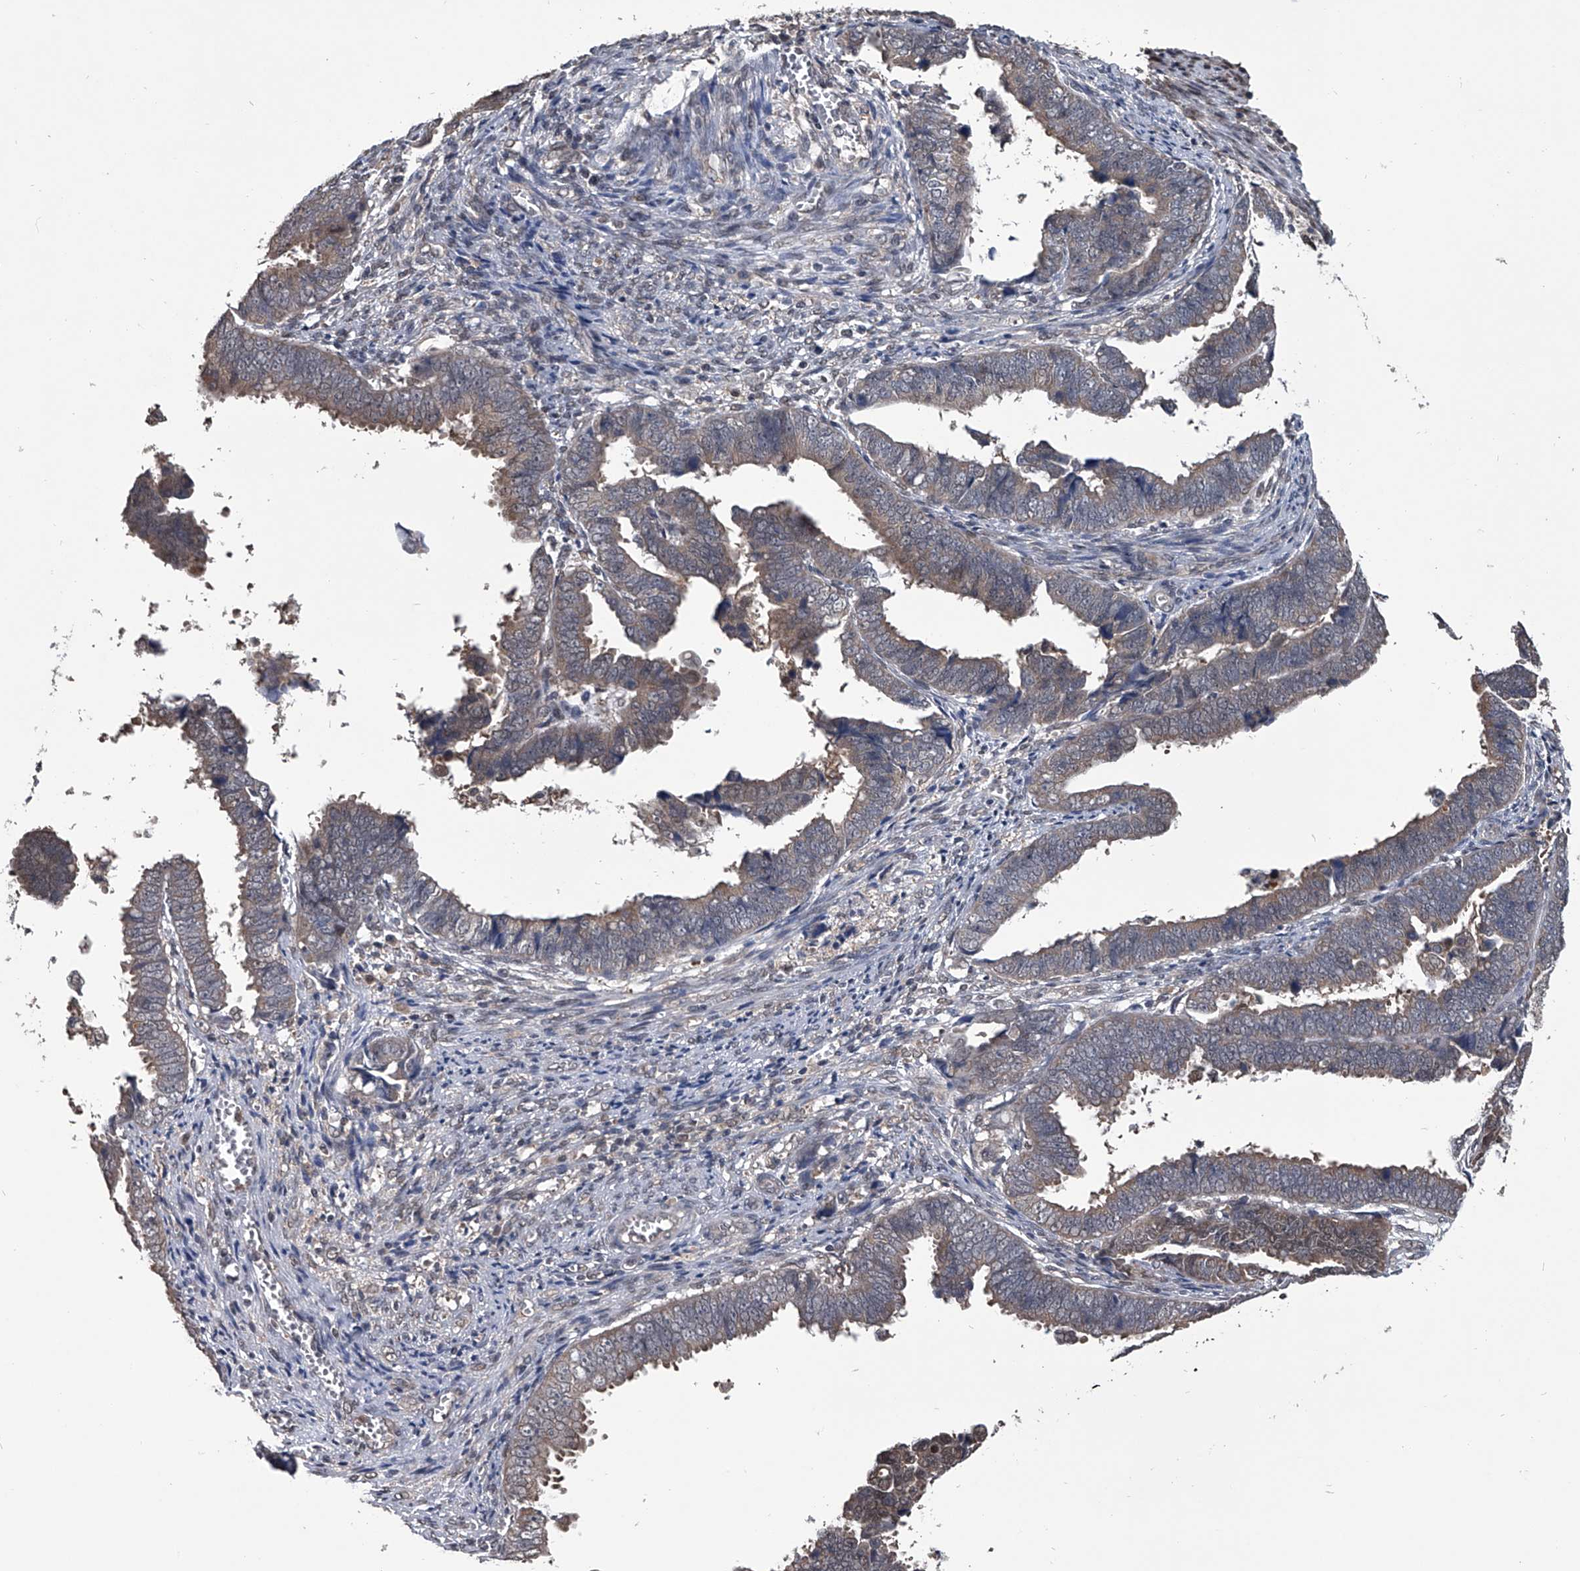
{"staining": {"intensity": "weak", "quantity": ">75%", "location": "cytoplasmic/membranous"}, "tissue": "endometrial cancer", "cell_type": "Tumor cells", "image_type": "cancer", "snomed": [{"axis": "morphology", "description": "Adenocarcinoma, NOS"}, {"axis": "topography", "description": "Endometrium"}], "caption": "This histopathology image shows immunohistochemistry staining of human endometrial adenocarcinoma, with low weak cytoplasmic/membranous staining in approximately >75% of tumor cells.", "gene": "TSNAX", "patient": {"sex": "female", "age": 75}}